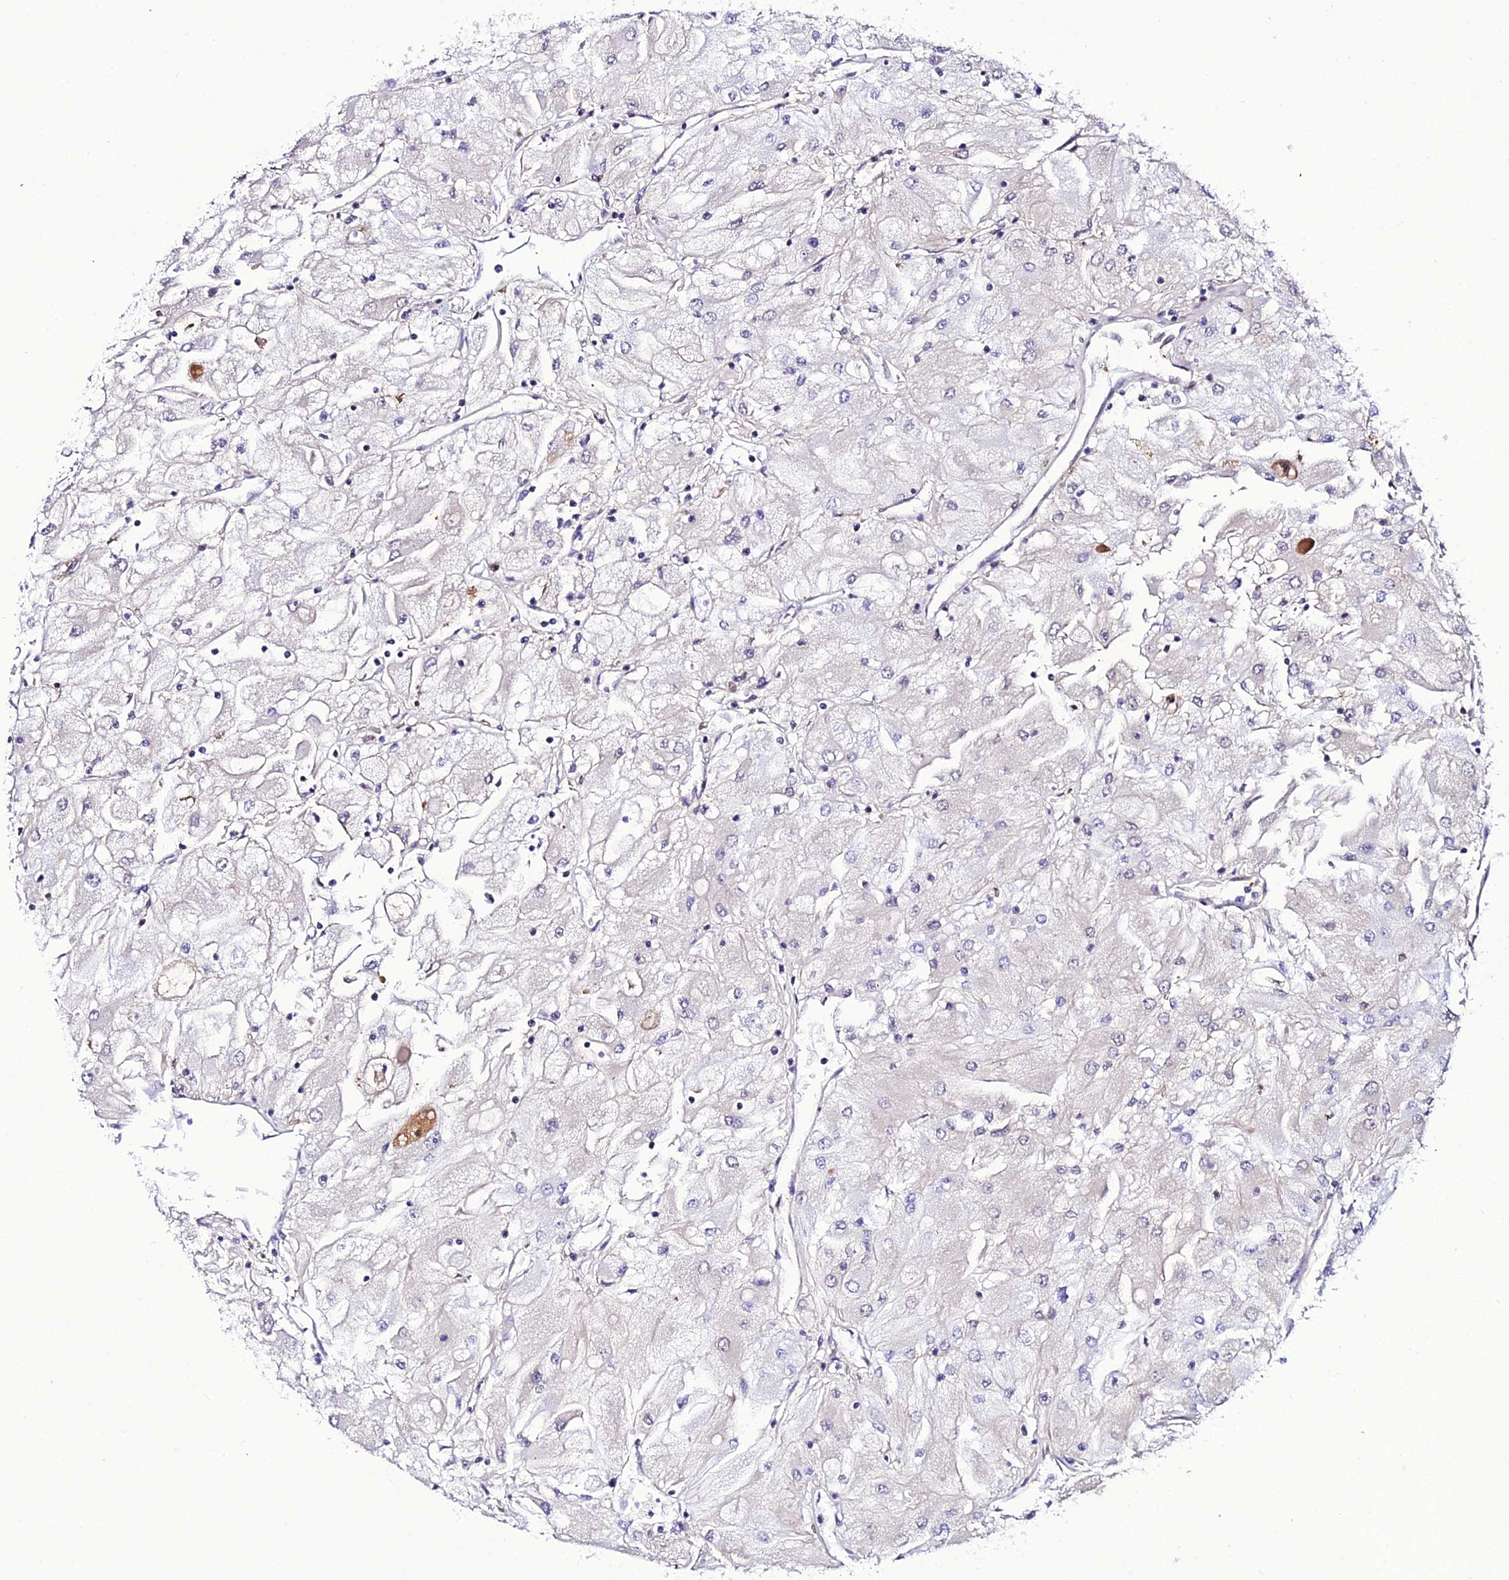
{"staining": {"intensity": "negative", "quantity": "none", "location": "none"}, "tissue": "renal cancer", "cell_type": "Tumor cells", "image_type": "cancer", "snomed": [{"axis": "morphology", "description": "Adenocarcinoma, NOS"}, {"axis": "topography", "description": "Kidney"}], "caption": "A photomicrograph of renal adenocarcinoma stained for a protein displays no brown staining in tumor cells.", "gene": "DEFB132", "patient": {"sex": "male", "age": 80}}